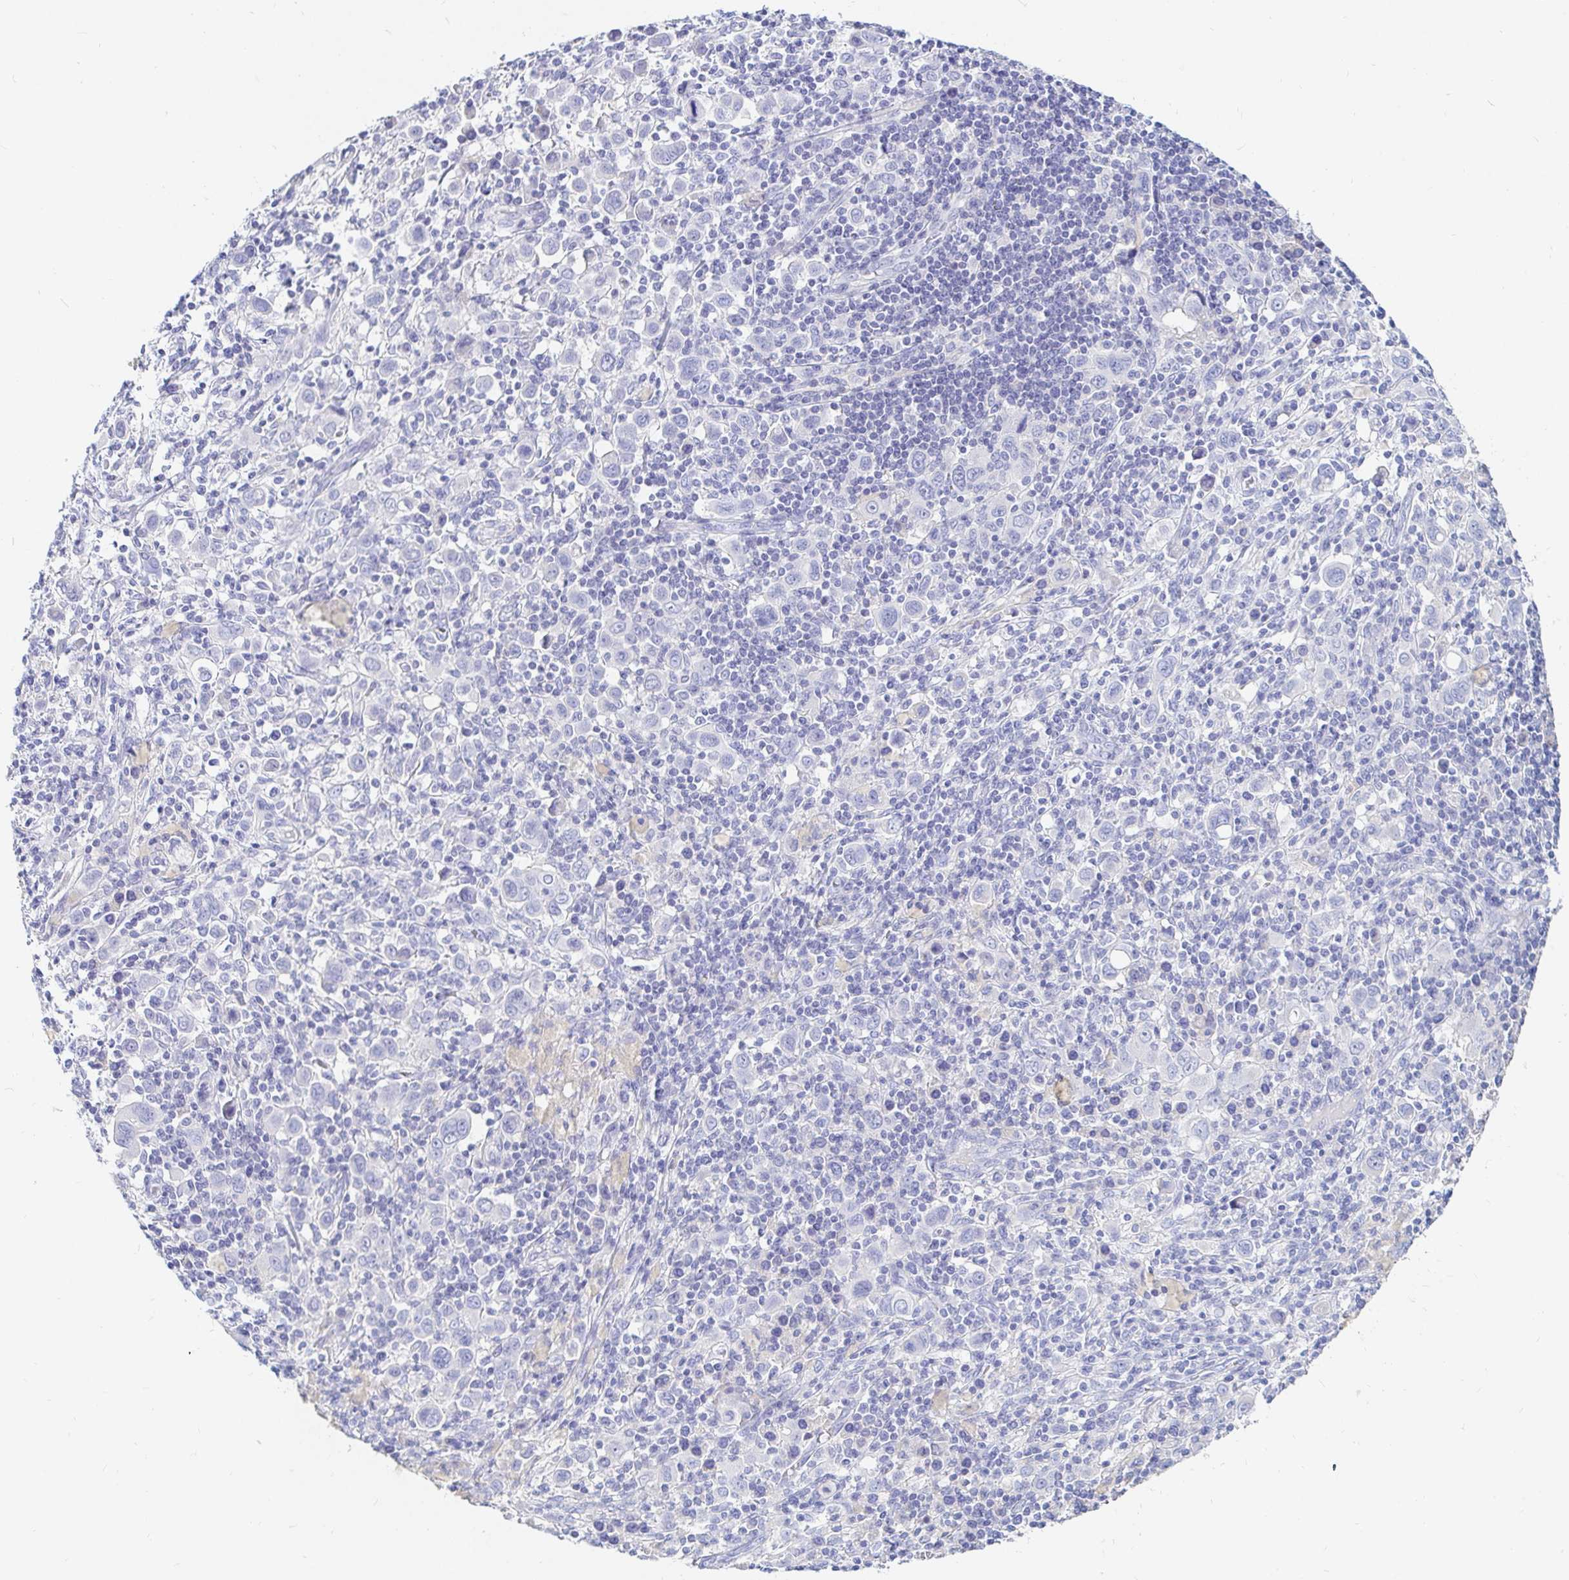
{"staining": {"intensity": "negative", "quantity": "none", "location": "none"}, "tissue": "stomach cancer", "cell_type": "Tumor cells", "image_type": "cancer", "snomed": [{"axis": "morphology", "description": "Adenocarcinoma, NOS"}, {"axis": "topography", "description": "Stomach, upper"}], "caption": "Stomach cancer stained for a protein using immunohistochemistry (IHC) shows no positivity tumor cells.", "gene": "NR2E1", "patient": {"sex": "male", "age": 75}}